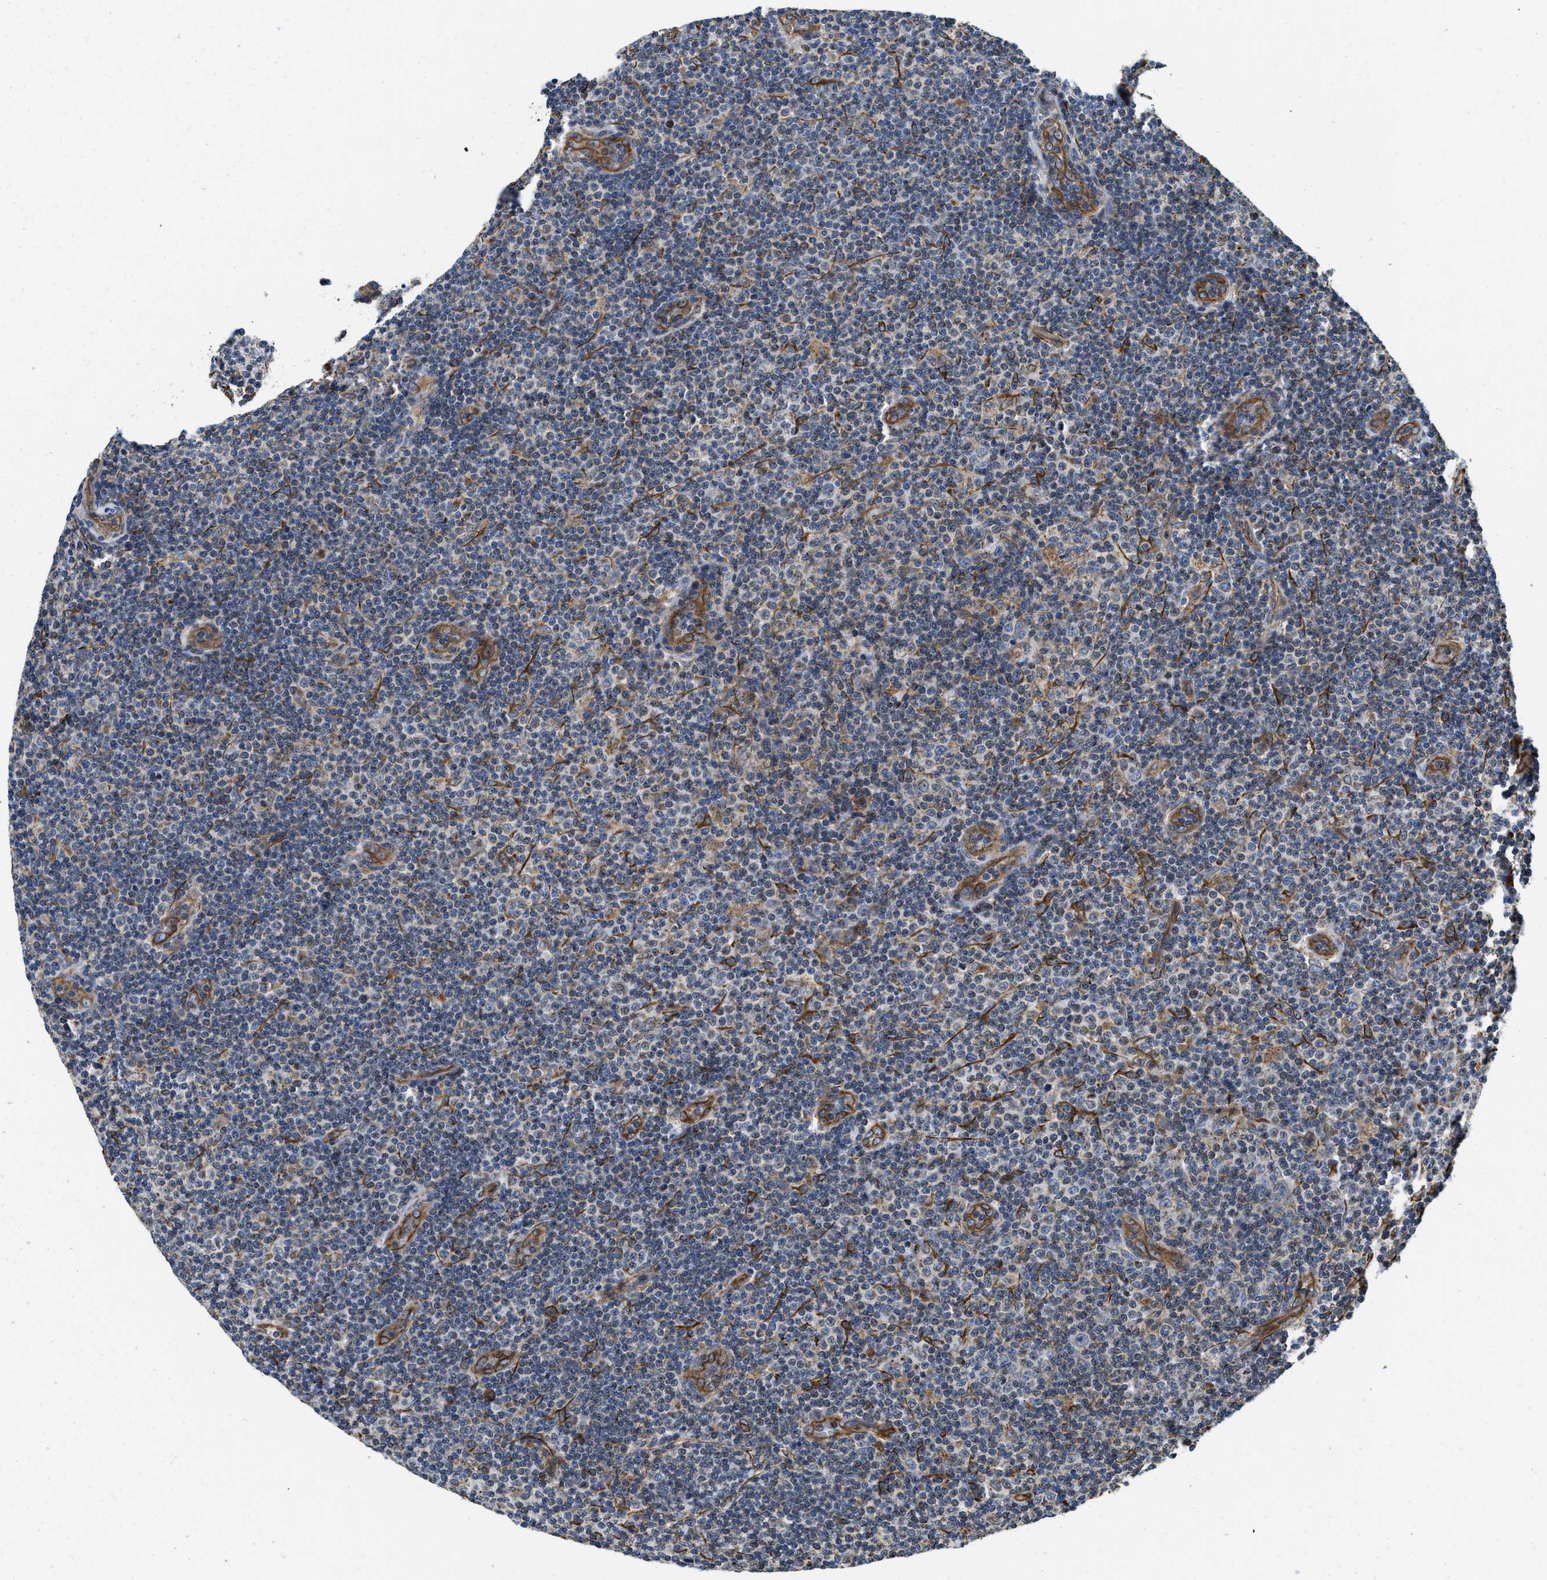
{"staining": {"intensity": "weak", "quantity": "<25%", "location": "cytoplasmic/membranous"}, "tissue": "lymphoma", "cell_type": "Tumor cells", "image_type": "cancer", "snomed": [{"axis": "morphology", "description": "Malignant lymphoma, non-Hodgkin's type, Low grade"}, {"axis": "topography", "description": "Lymph node"}], "caption": "This image is of malignant lymphoma, non-Hodgkin's type (low-grade) stained with IHC to label a protein in brown with the nuclei are counter-stained blue. There is no expression in tumor cells. (Brightfield microscopy of DAB immunohistochemistry (IHC) at high magnification).", "gene": "HSD17B12", "patient": {"sex": "male", "age": 83}}